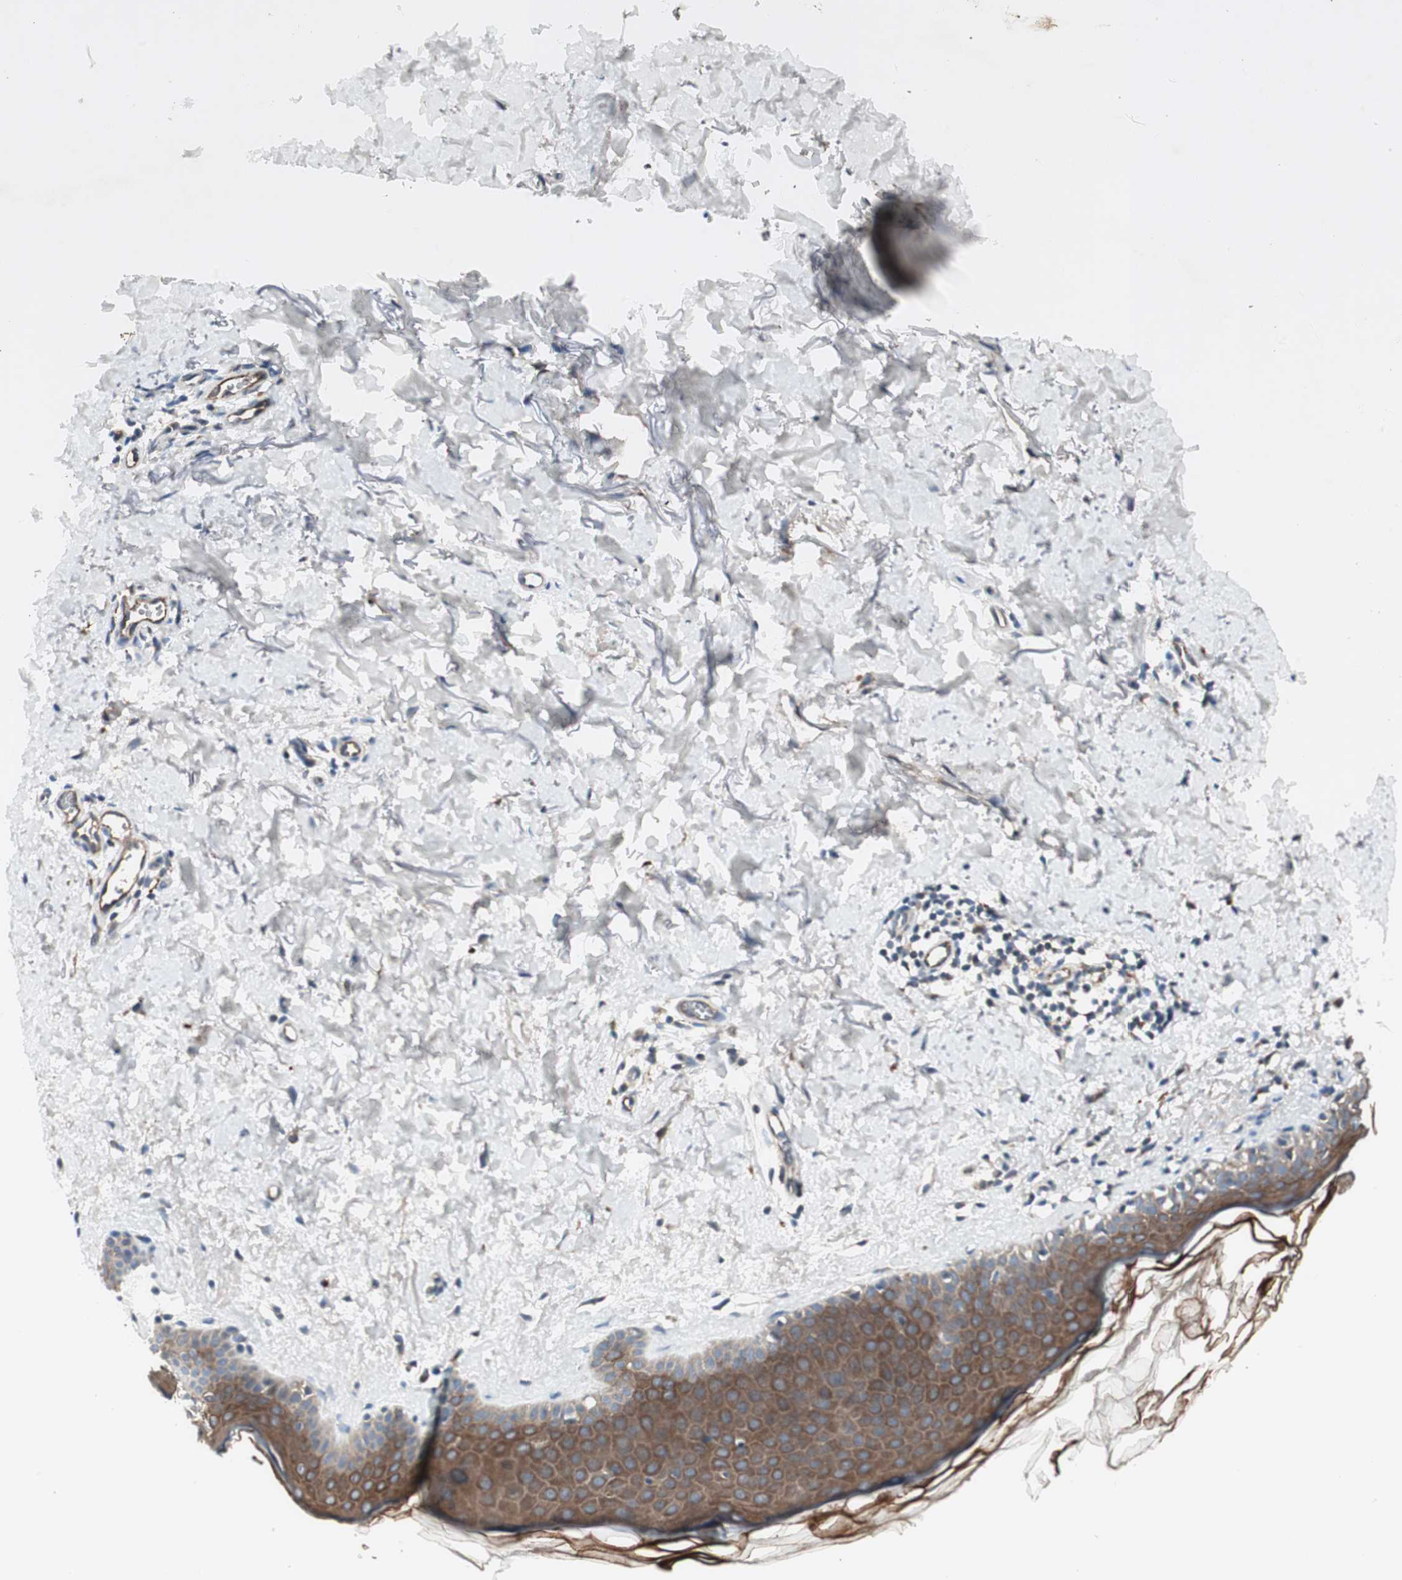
{"staining": {"intensity": "negative", "quantity": "none", "location": "none"}, "tissue": "skin", "cell_type": "Fibroblasts", "image_type": "normal", "snomed": [{"axis": "morphology", "description": "Normal tissue, NOS"}, {"axis": "topography", "description": "Skin"}], "caption": "Immunohistochemical staining of benign skin displays no significant expression in fibroblasts. (Stains: DAB (3,3'-diaminobenzidine) immunohistochemistry (IHC) with hematoxylin counter stain, Microscopy: brightfield microscopy at high magnification).", "gene": "FGFR4", "patient": {"sex": "female", "age": 56}}